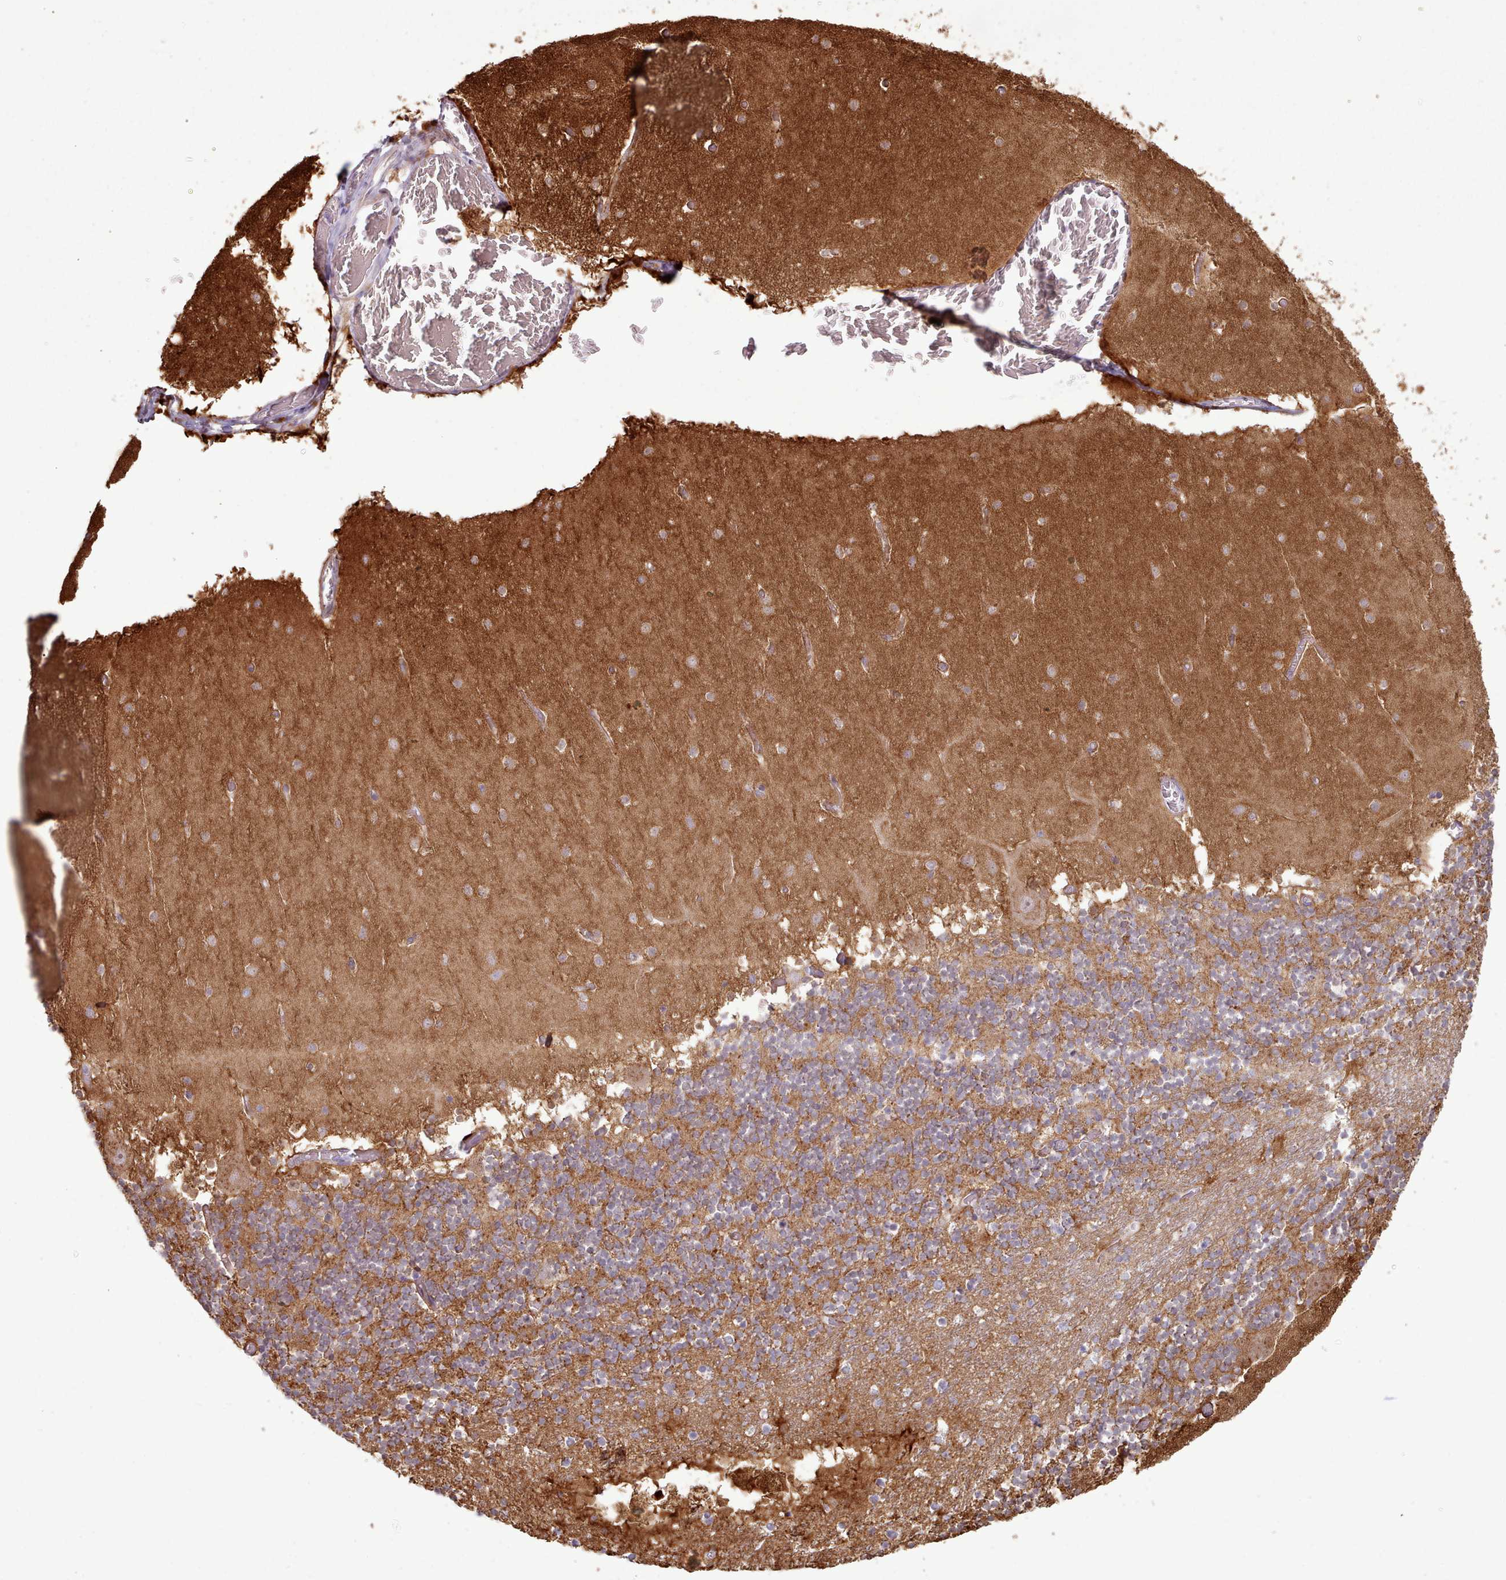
{"staining": {"intensity": "moderate", "quantity": "25%-75%", "location": "cytoplasmic/membranous"}, "tissue": "cerebellum", "cell_type": "Cells in granular layer", "image_type": "normal", "snomed": [{"axis": "morphology", "description": "Normal tissue, NOS"}, {"axis": "topography", "description": "Cerebellum"}], "caption": "Cerebellum was stained to show a protein in brown. There is medium levels of moderate cytoplasmic/membranous expression in about 25%-75% of cells in granular layer.", "gene": "PPP3R1", "patient": {"sex": "female", "age": 28}}